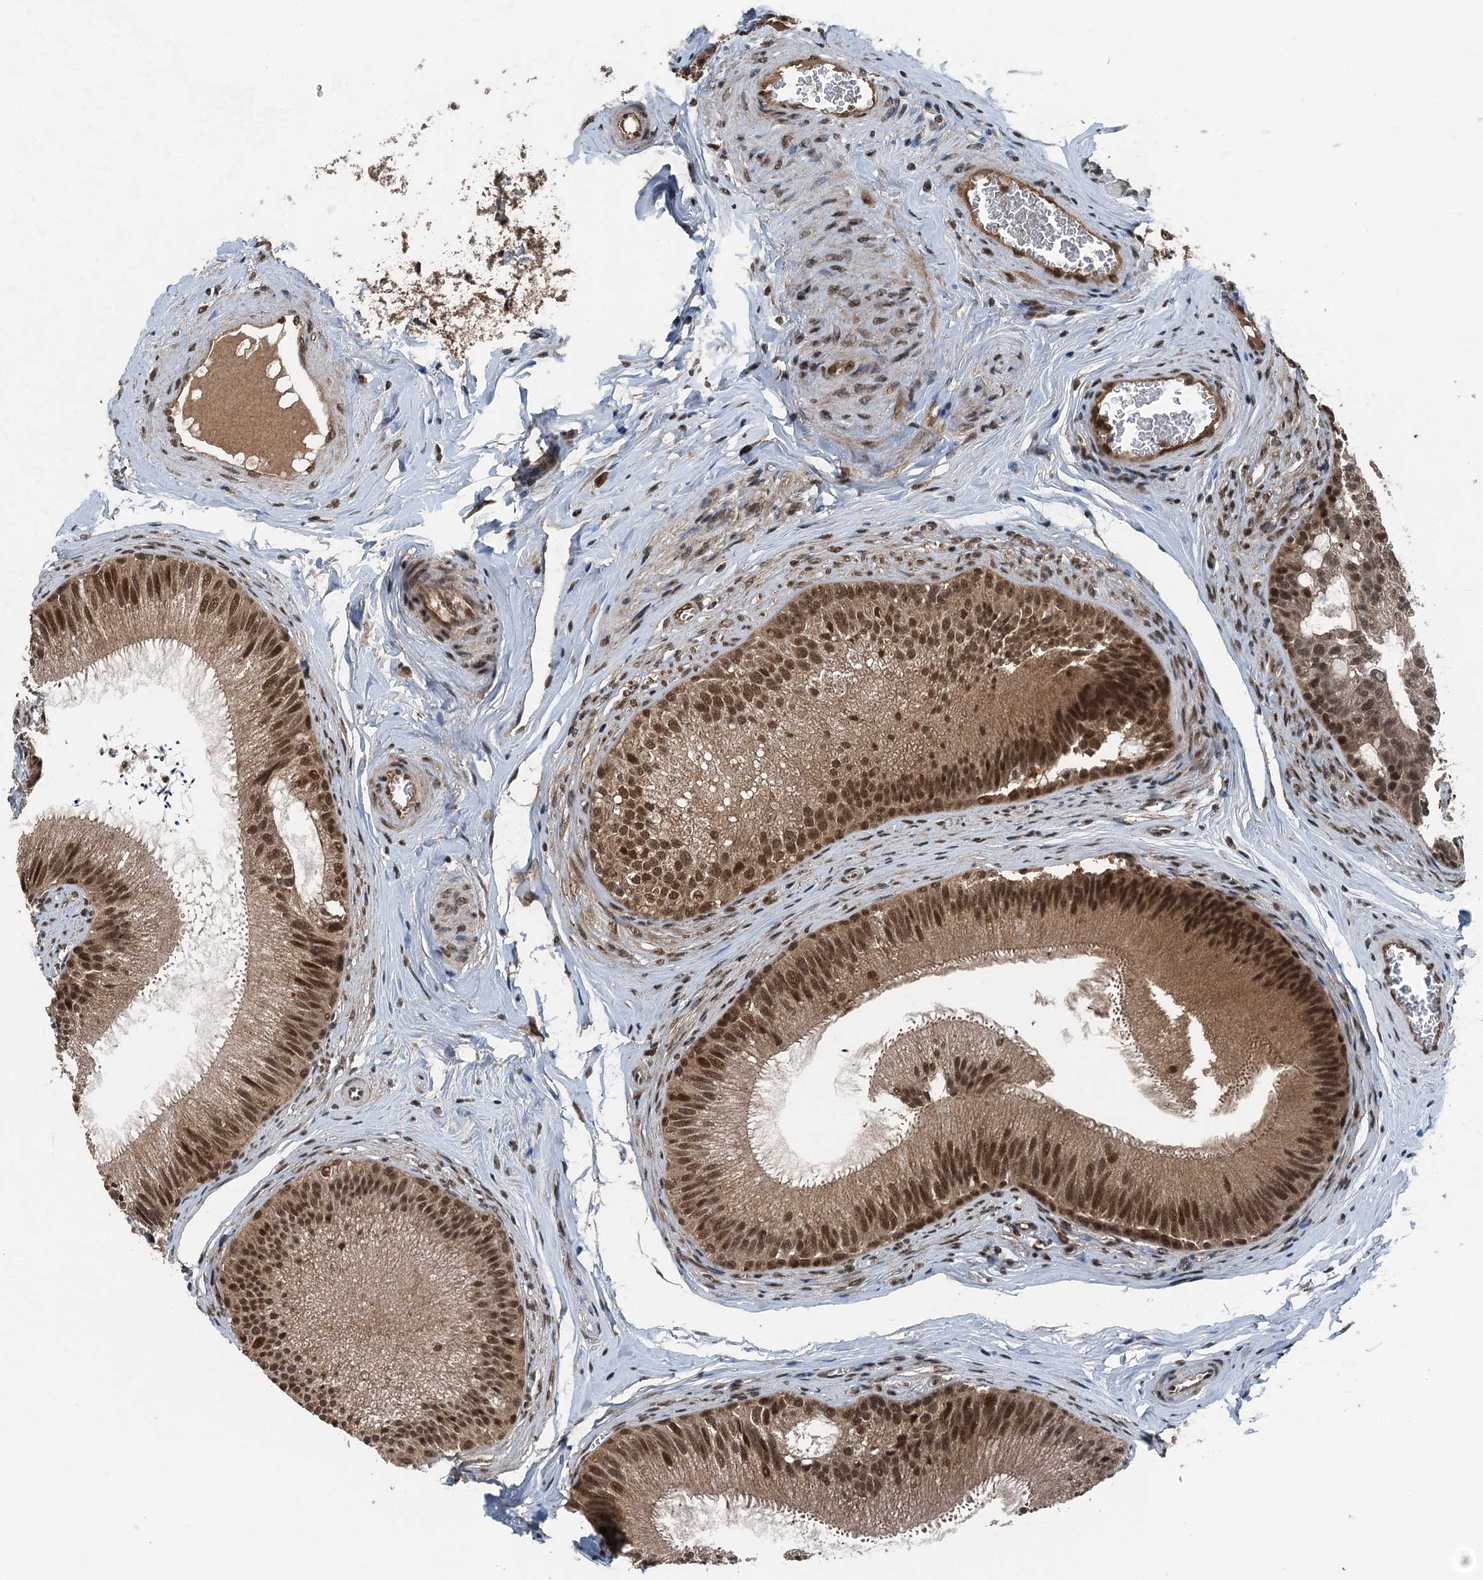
{"staining": {"intensity": "moderate", "quantity": ">75%", "location": "cytoplasmic/membranous,nuclear"}, "tissue": "epididymis", "cell_type": "Glandular cells", "image_type": "normal", "snomed": [{"axis": "morphology", "description": "Normal tissue, NOS"}, {"axis": "topography", "description": "Epididymis"}], "caption": "The image exhibits a brown stain indicating the presence of a protein in the cytoplasmic/membranous,nuclear of glandular cells in epididymis. The staining is performed using DAB (3,3'-diaminobenzidine) brown chromogen to label protein expression. The nuclei are counter-stained blue using hematoxylin.", "gene": "UBXN6", "patient": {"sex": "male", "age": 46}}